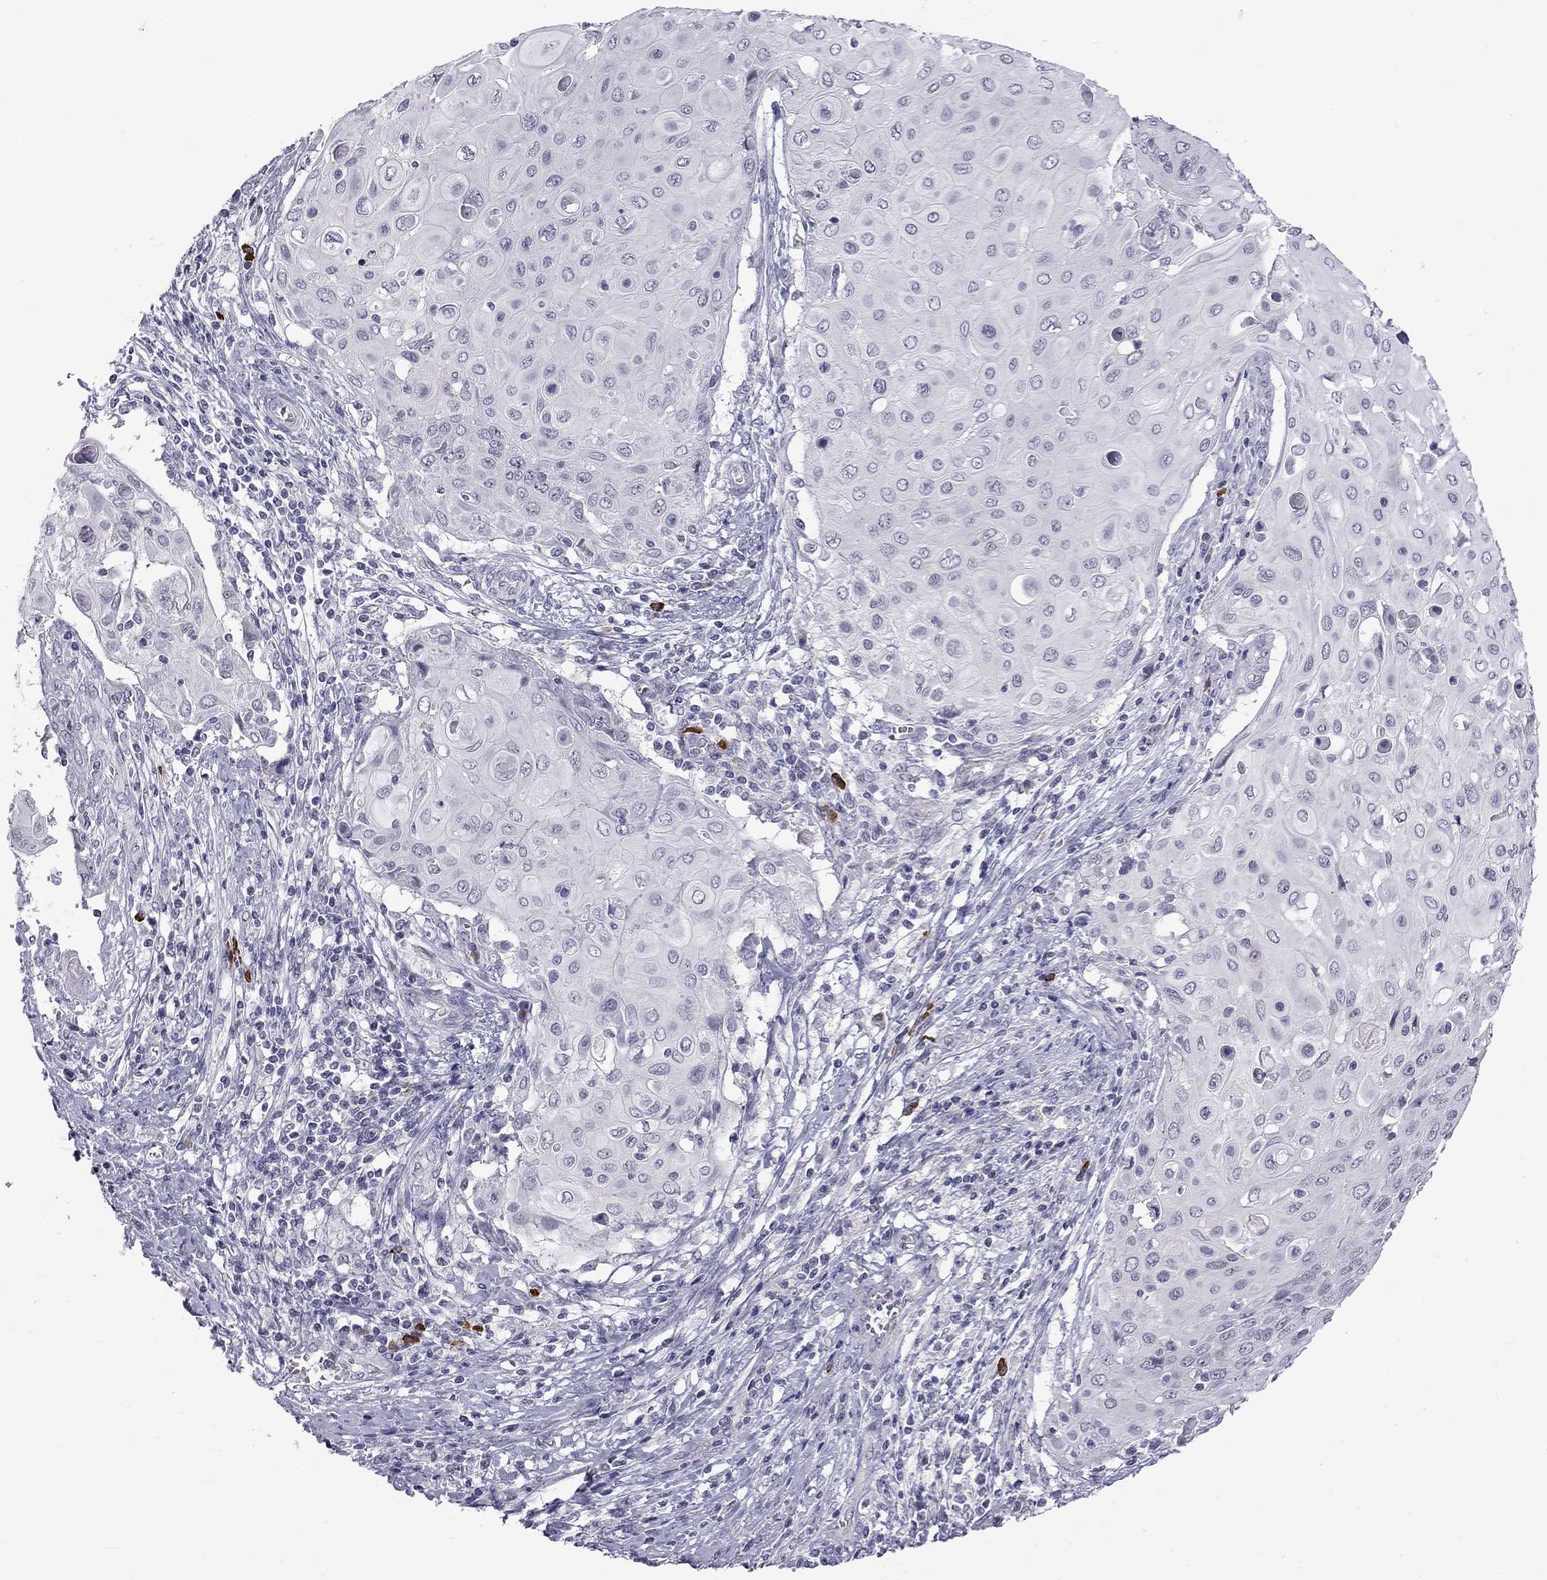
{"staining": {"intensity": "negative", "quantity": "none", "location": "none"}, "tissue": "cervical cancer", "cell_type": "Tumor cells", "image_type": "cancer", "snomed": [{"axis": "morphology", "description": "Squamous cell carcinoma, NOS"}, {"axis": "topography", "description": "Cervix"}], "caption": "The histopathology image shows no staining of tumor cells in cervical cancer (squamous cell carcinoma).", "gene": "RTL9", "patient": {"sex": "female", "age": 39}}